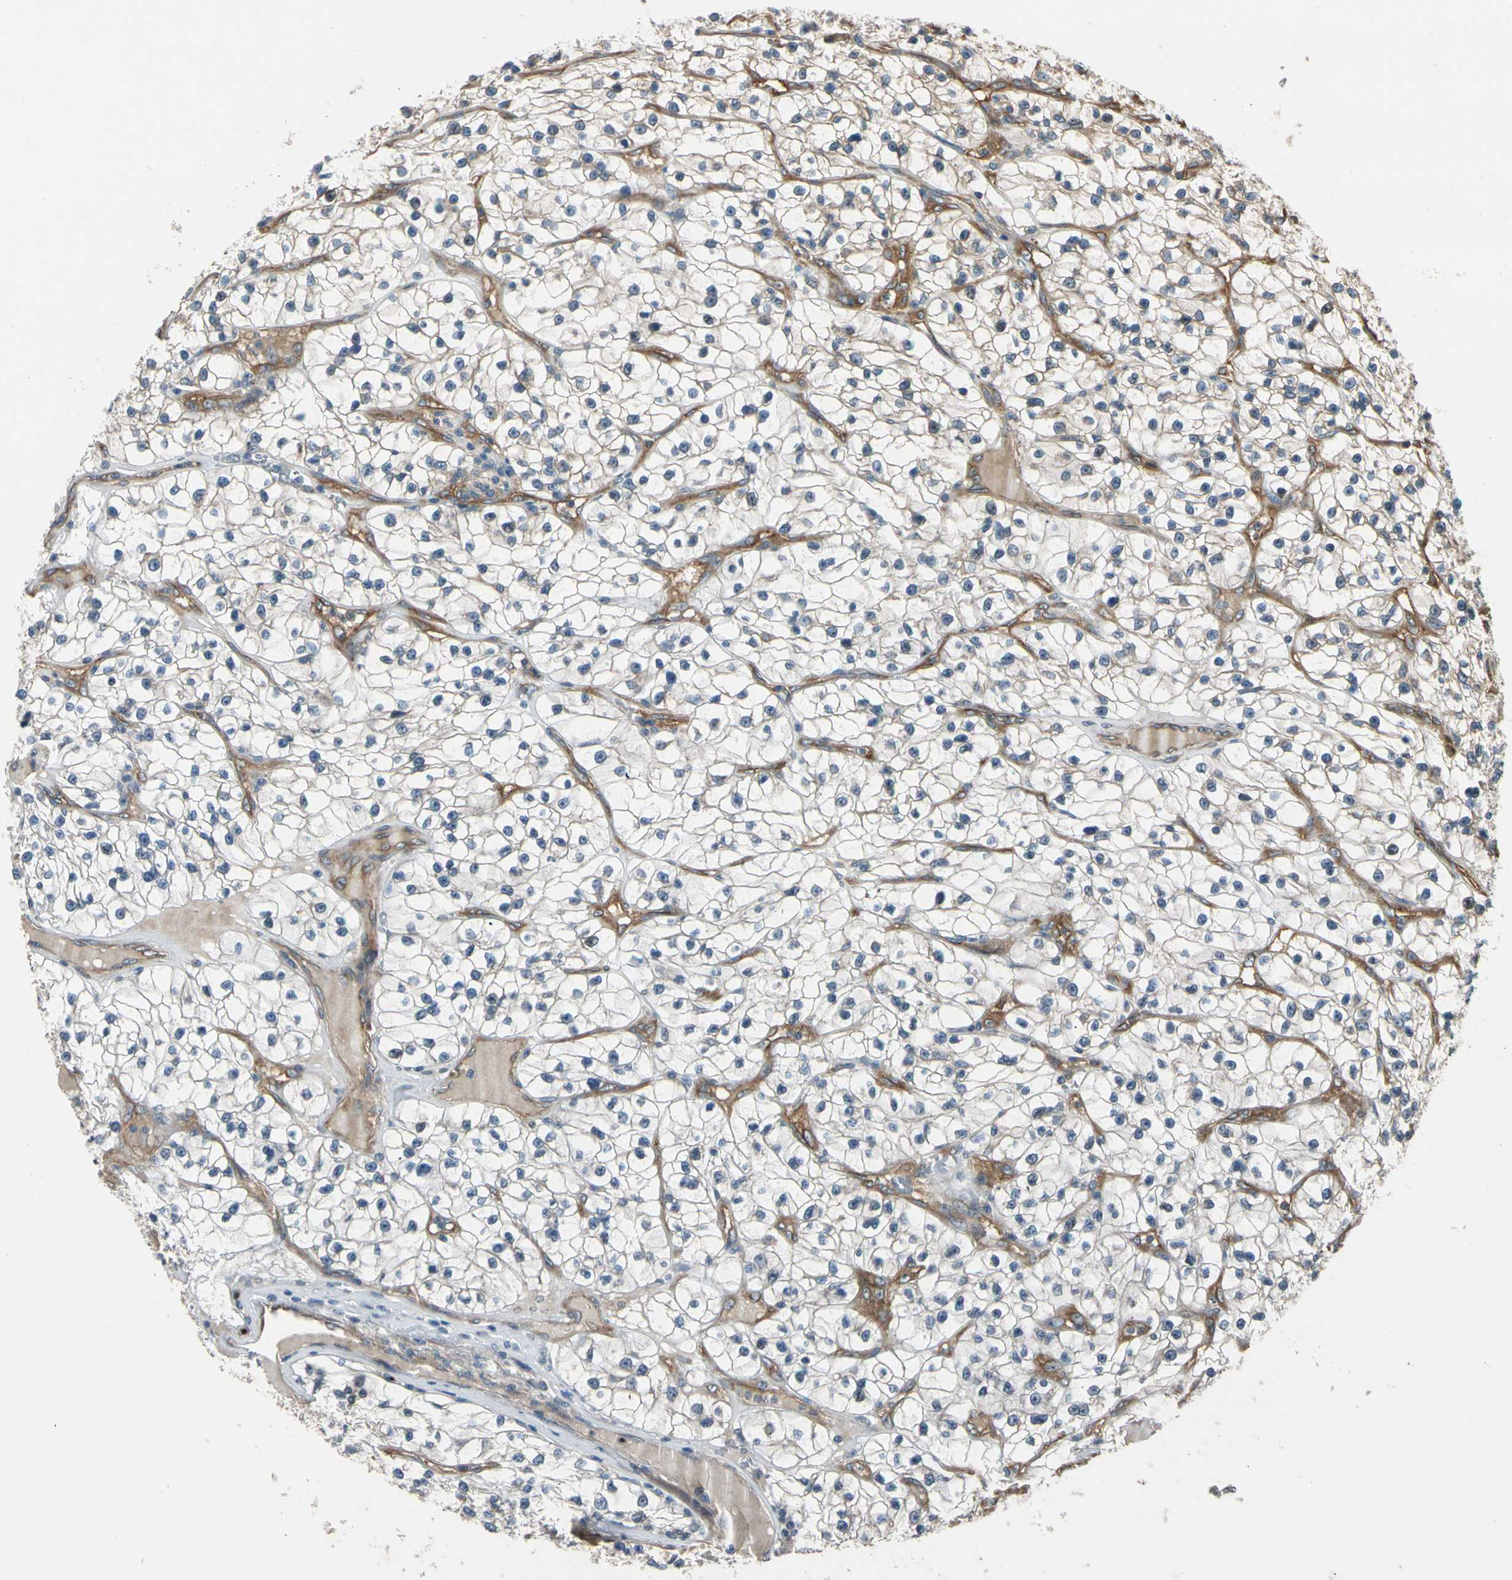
{"staining": {"intensity": "negative", "quantity": "none", "location": "none"}, "tissue": "renal cancer", "cell_type": "Tumor cells", "image_type": "cancer", "snomed": [{"axis": "morphology", "description": "Adenocarcinoma, NOS"}, {"axis": "topography", "description": "Kidney"}], "caption": "The histopathology image exhibits no staining of tumor cells in renal cancer (adenocarcinoma).", "gene": "ROCK2", "patient": {"sex": "female", "age": 57}}